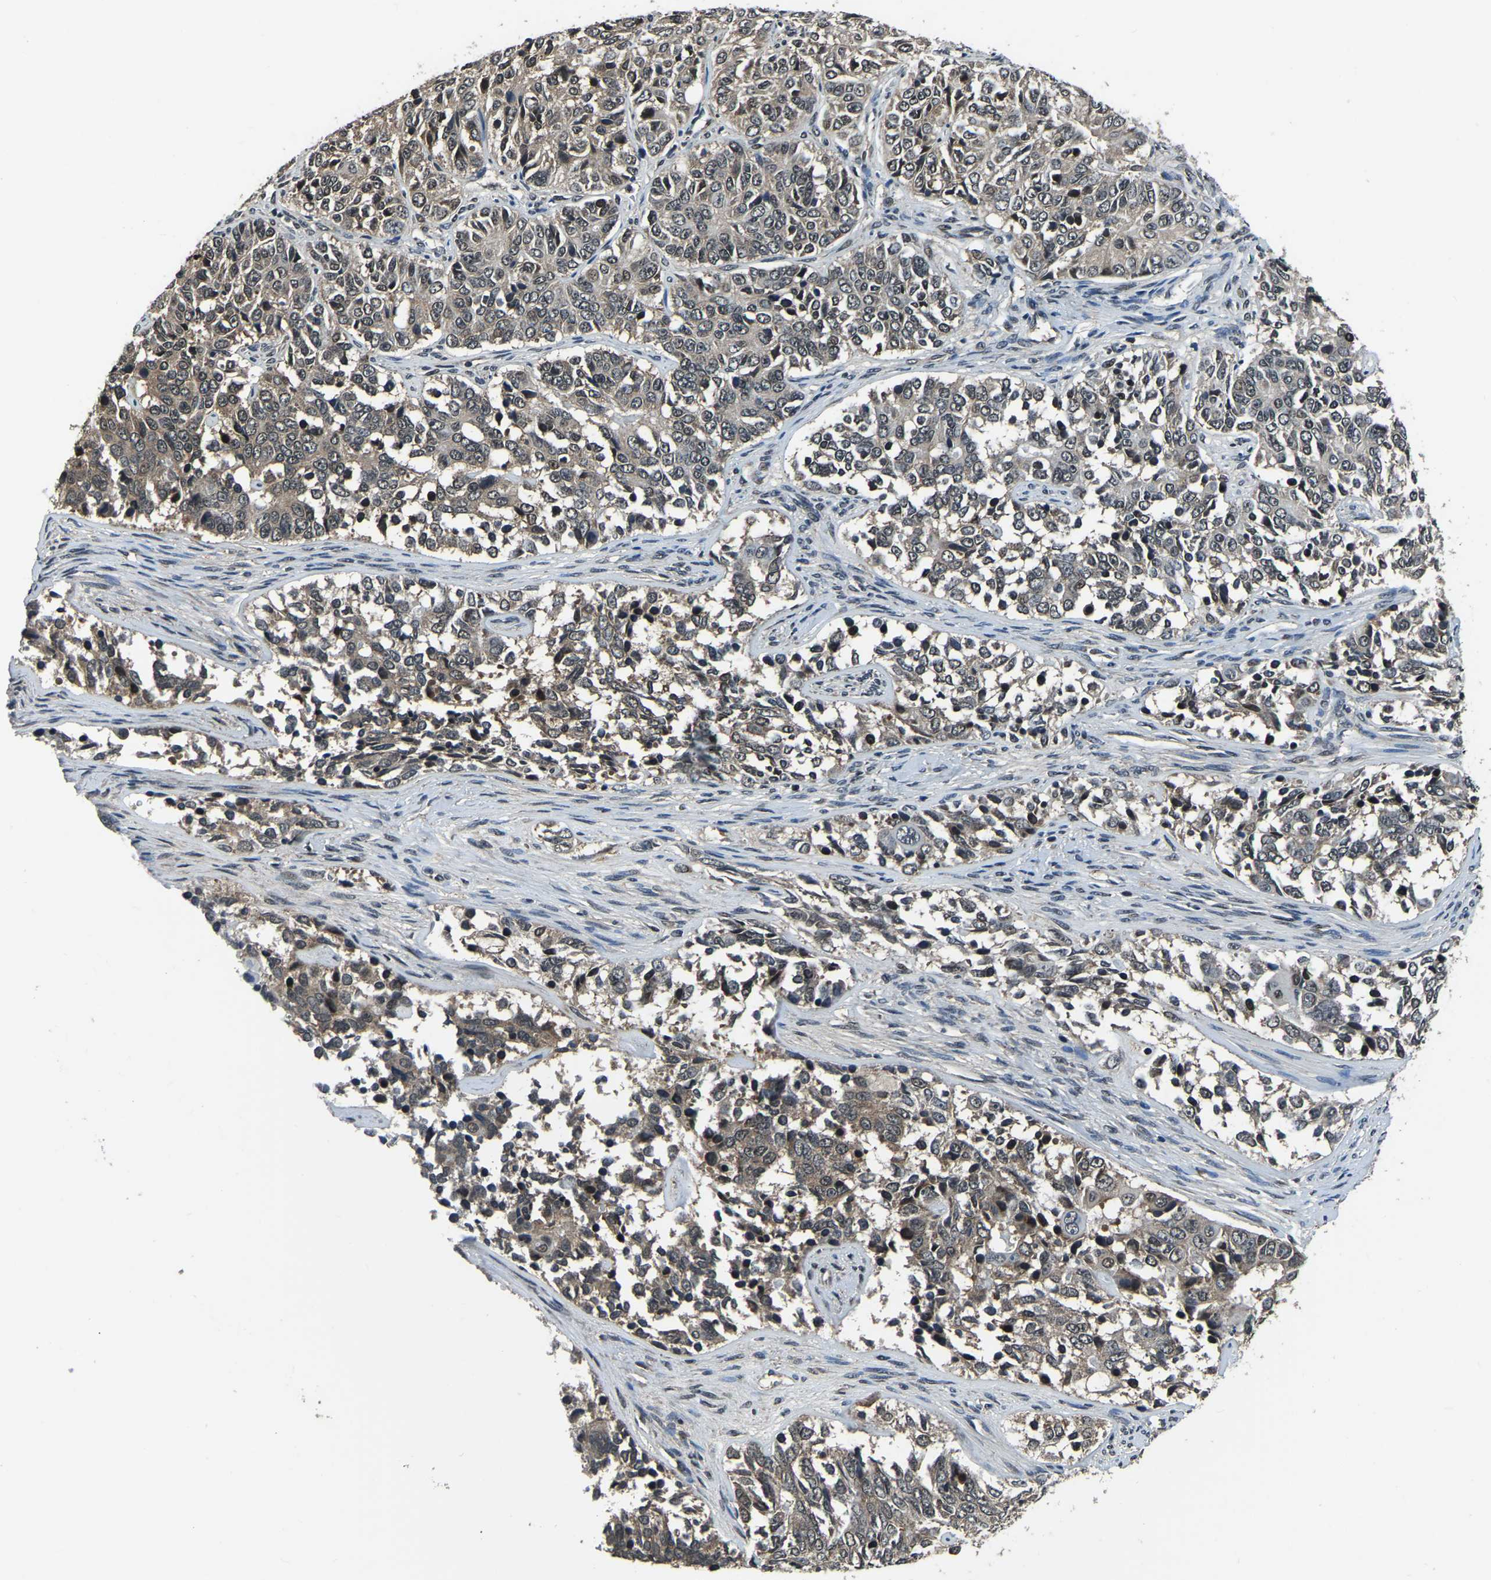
{"staining": {"intensity": "weak", "quantity": "<25%", "location": "cytoplasmic/membranous,nuclear"}, "tissue": "ovarian cancer", "cell_type": "Tumor cells", "image_type": "cancer", "snomed": [{"axis": "morphology", "description": "Carcinoma, endometroid"}, {"axis": "topography", "description": "Ovary"}], "caption": "Ovarian cancer was stained to show a protein in brown. There is no significant positivity in tumor cells.", "gene": "ANKIB1", "patient": {"sex": "female", "age": 51}}